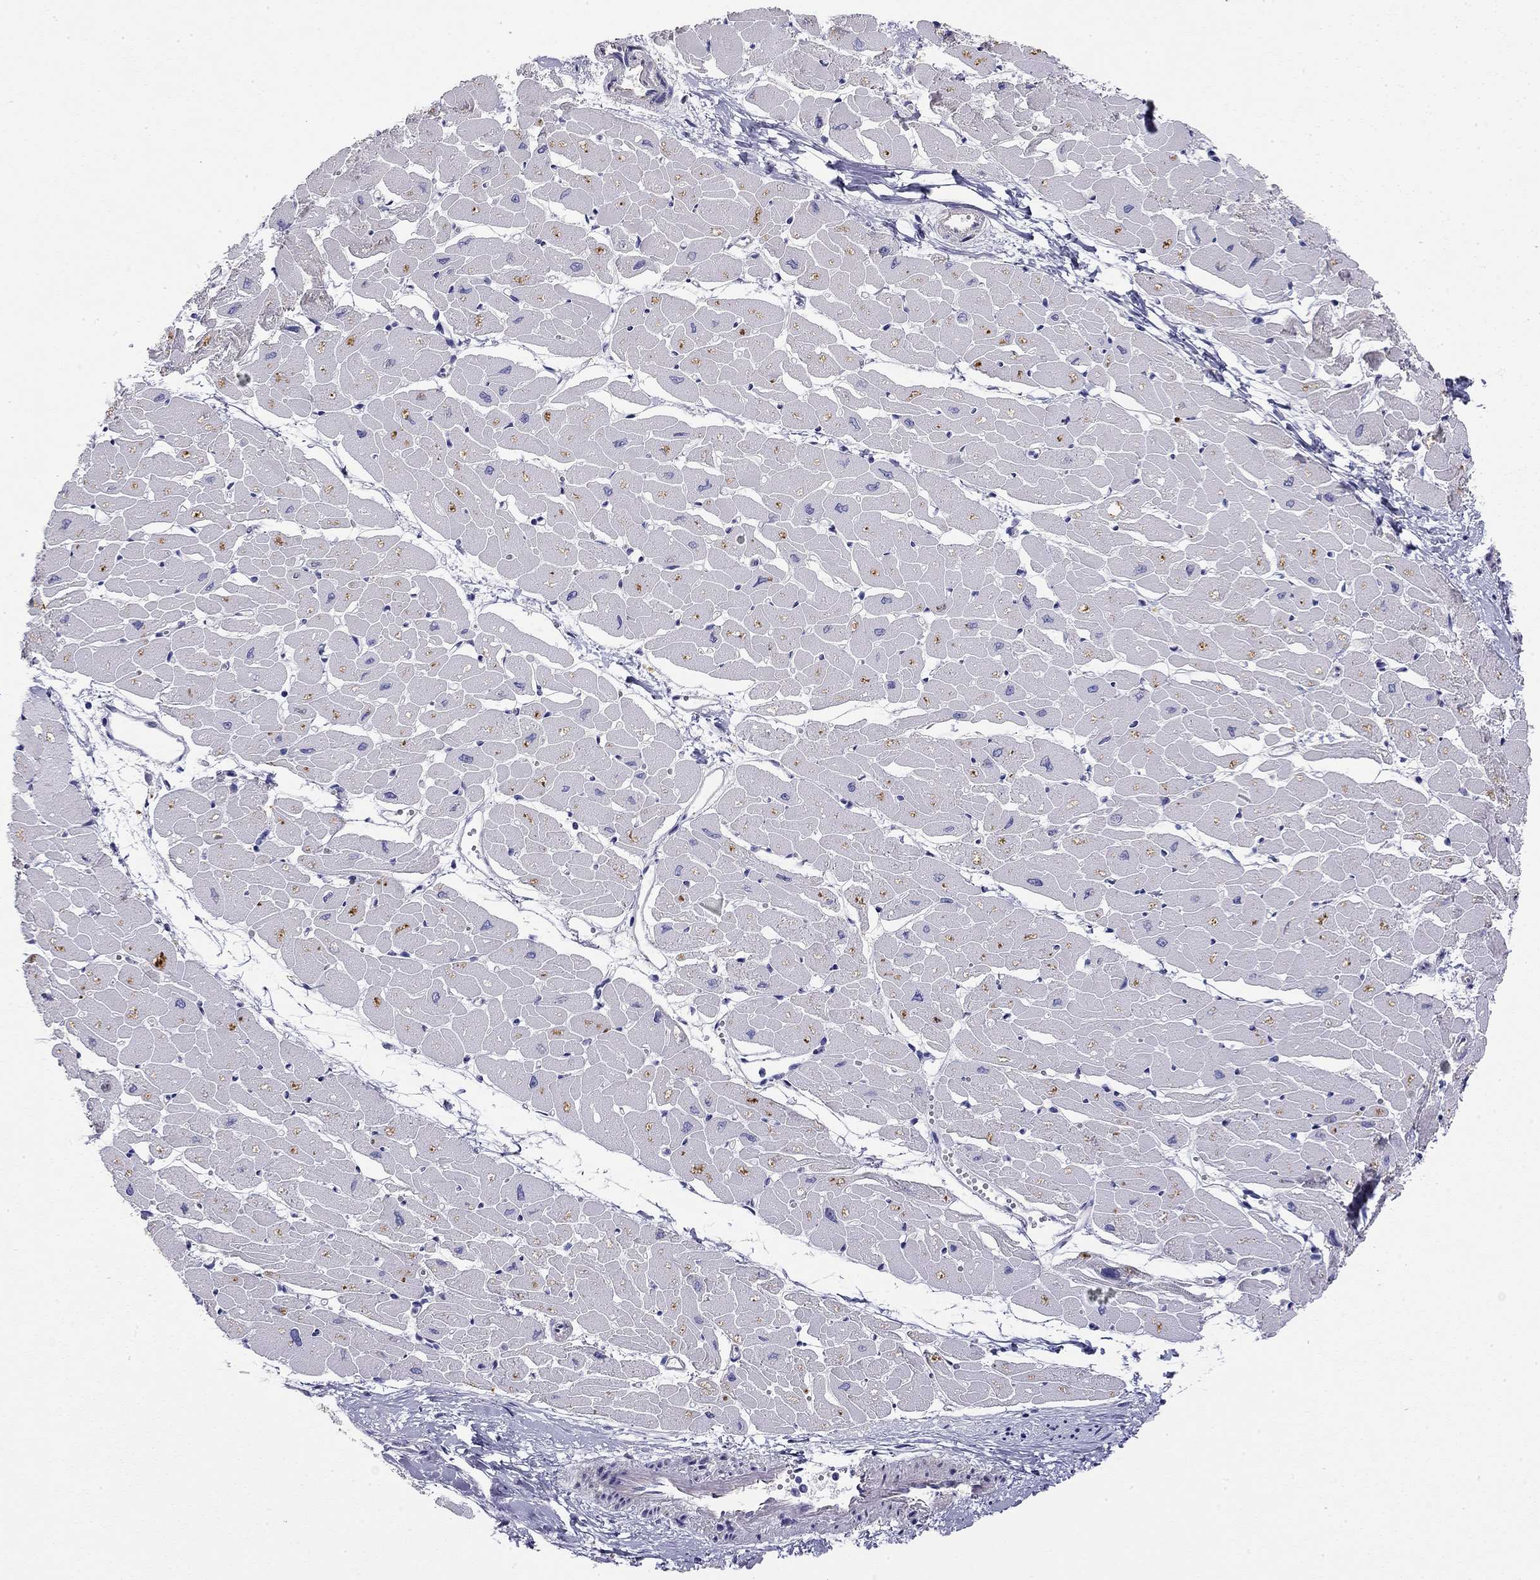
{"staining": {"intensity": "negative", "quantity": "none", "location": "none"}, "tissue": "heart muscle", "cell_type": "Cardiomyocytes", "image_type": "normal", "snomed": [{"axis": "morphology", "description": "Normal tissue, NOS"}, {"axis": "topography", "description": "Heart"}], "caption": "Protein analysis of normal heart muscle reveals no significant positivity in cardiomyocytes.", "gene": "RTL1", "patient": {"sex": "male", "age": 57}}